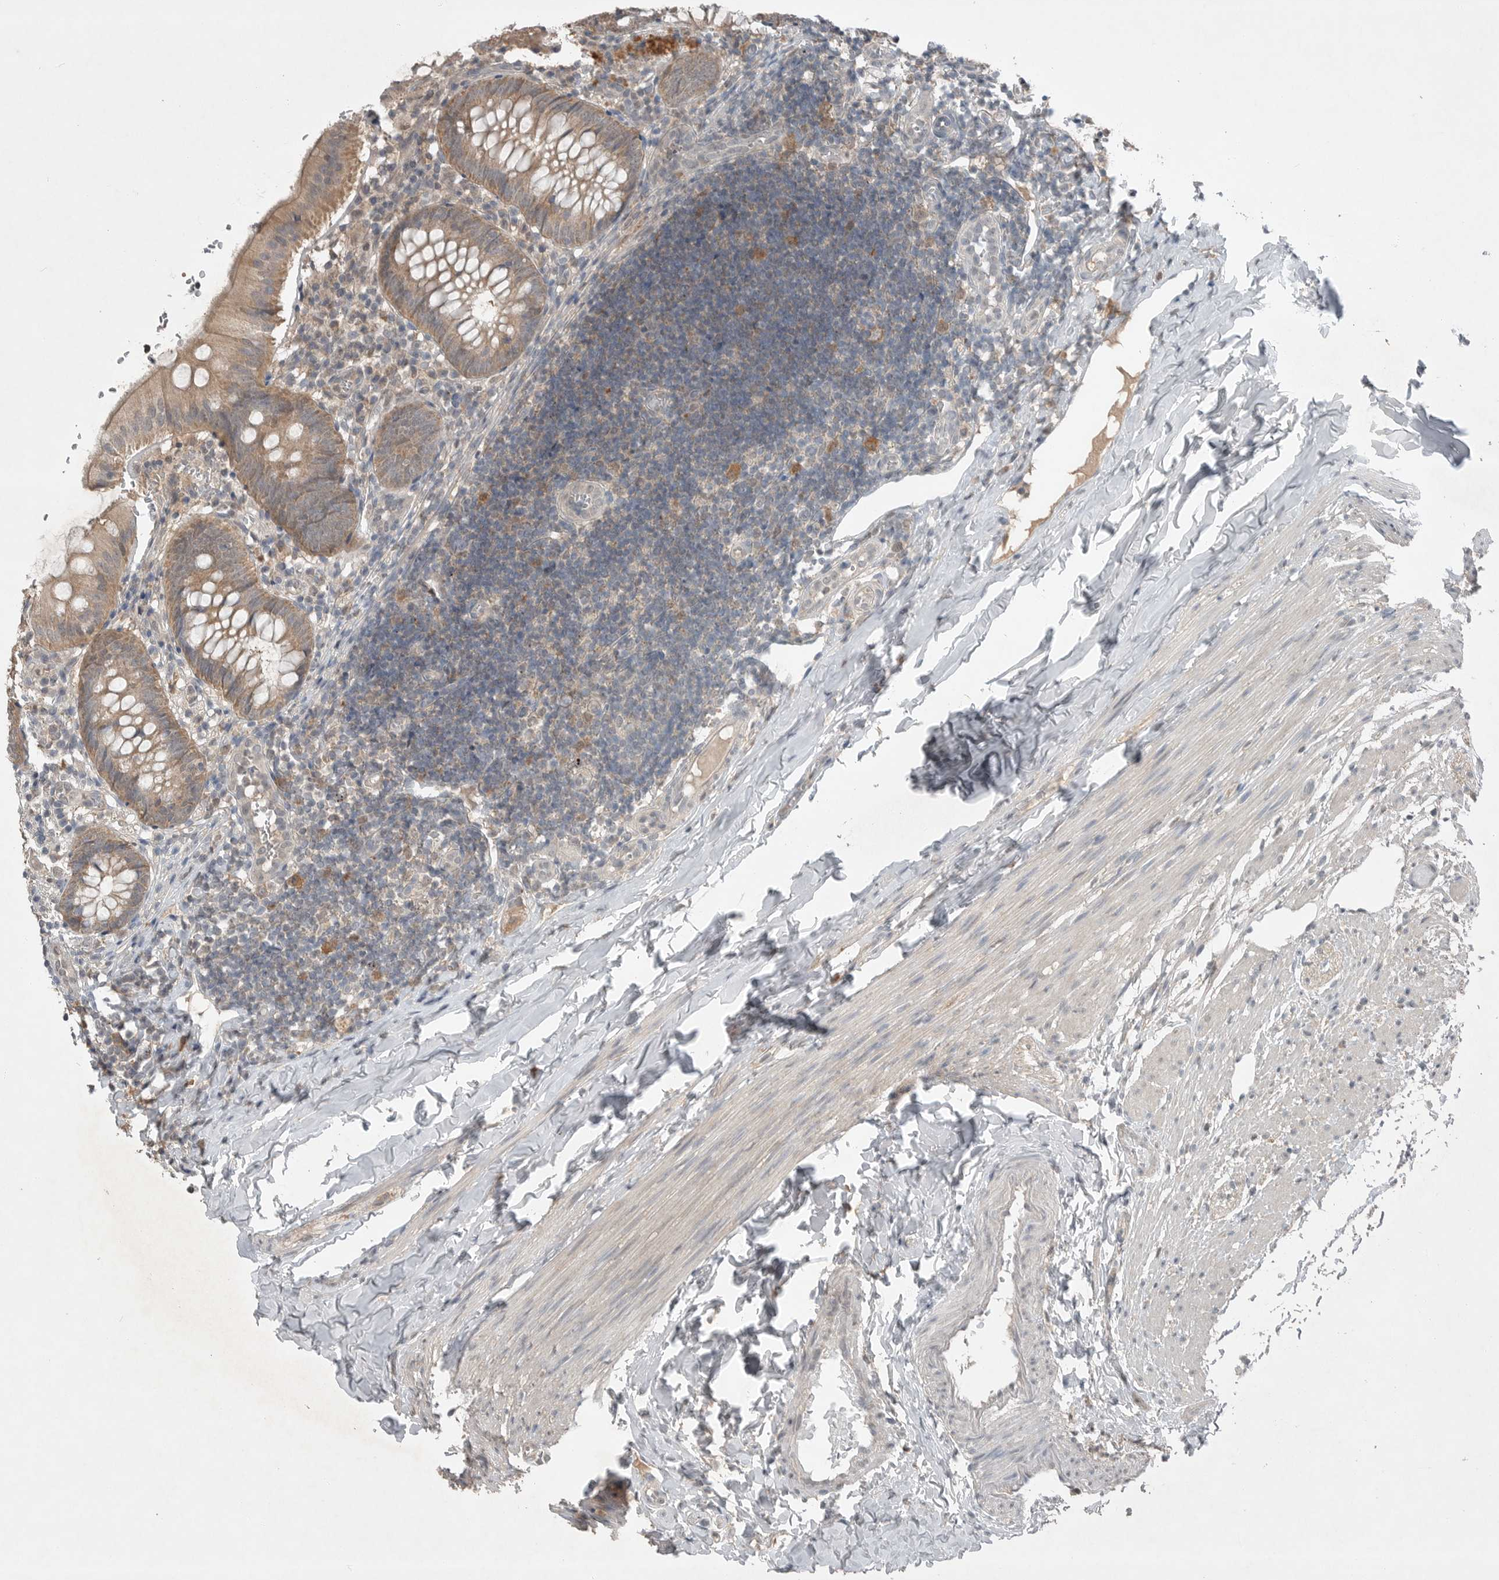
{"staining": {"intensity": "moderate", "quantity": ">75%", "location": "cytoplasmic/membranous"}, "tissue": "appendix", "cell_type": "Glandular cells", "image_type": "normal", "snomed": [{"axis": "morphology", "description": "Normal tissue, NOS"}, {"axis": "topography", "description": "Appendix"}], "caption": "A medium amount of moderate cytoplasmic/membranous positivity is seen in approximately >75% of glandular cells in unremarkable appendix. The protein is stained brown, and the nuclei are stained in blue (DAB (3,3'-diaminobenzidine) IHC with brightfield microscopy, high magnification).", "gene": "MFAP3L", "patient": {"sex": "male", "age": 8}}